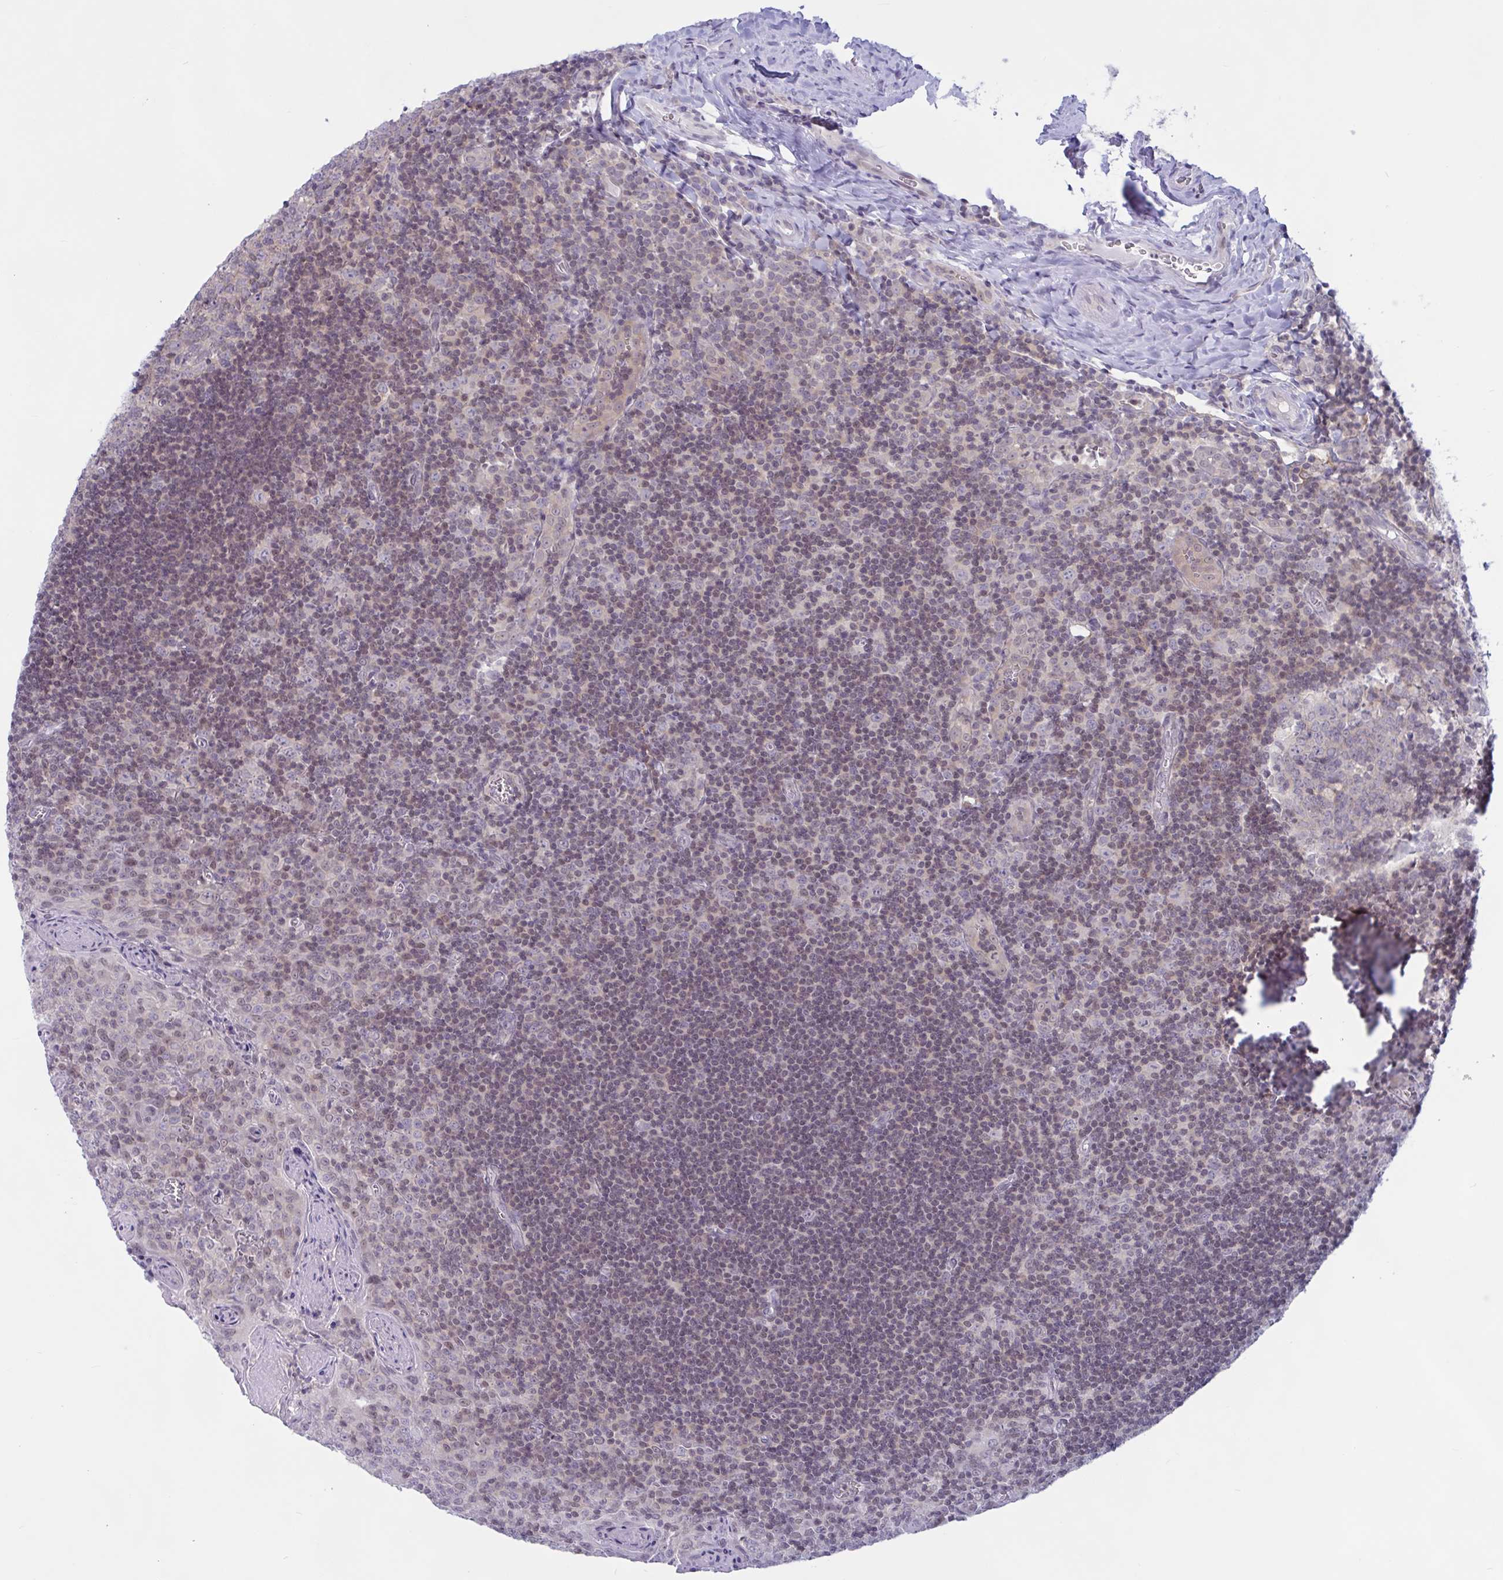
{"staining": {"intensity": "weak", "quantity": "25%-75%", "location": "nuclear"}, "tissue": "tonsil", "cell_type": "Germinal center cells", "image_type": "normal", "snomed": [{"axis": "morphology", "description": "Normal tissue, NOS"}, {"axis": "morphology", "description": "Inflammation, NOS"}, {"axis": "topography", "description": "Tonsil"}], "caption": "Approximately 25%-75% of germinal center cells in normal tonsil exhibit weak nuclear protein expression as visualized by brown immunohistochemical staining.", "gene": "TSN", "patient": {"sex": "female", "age": 31}}